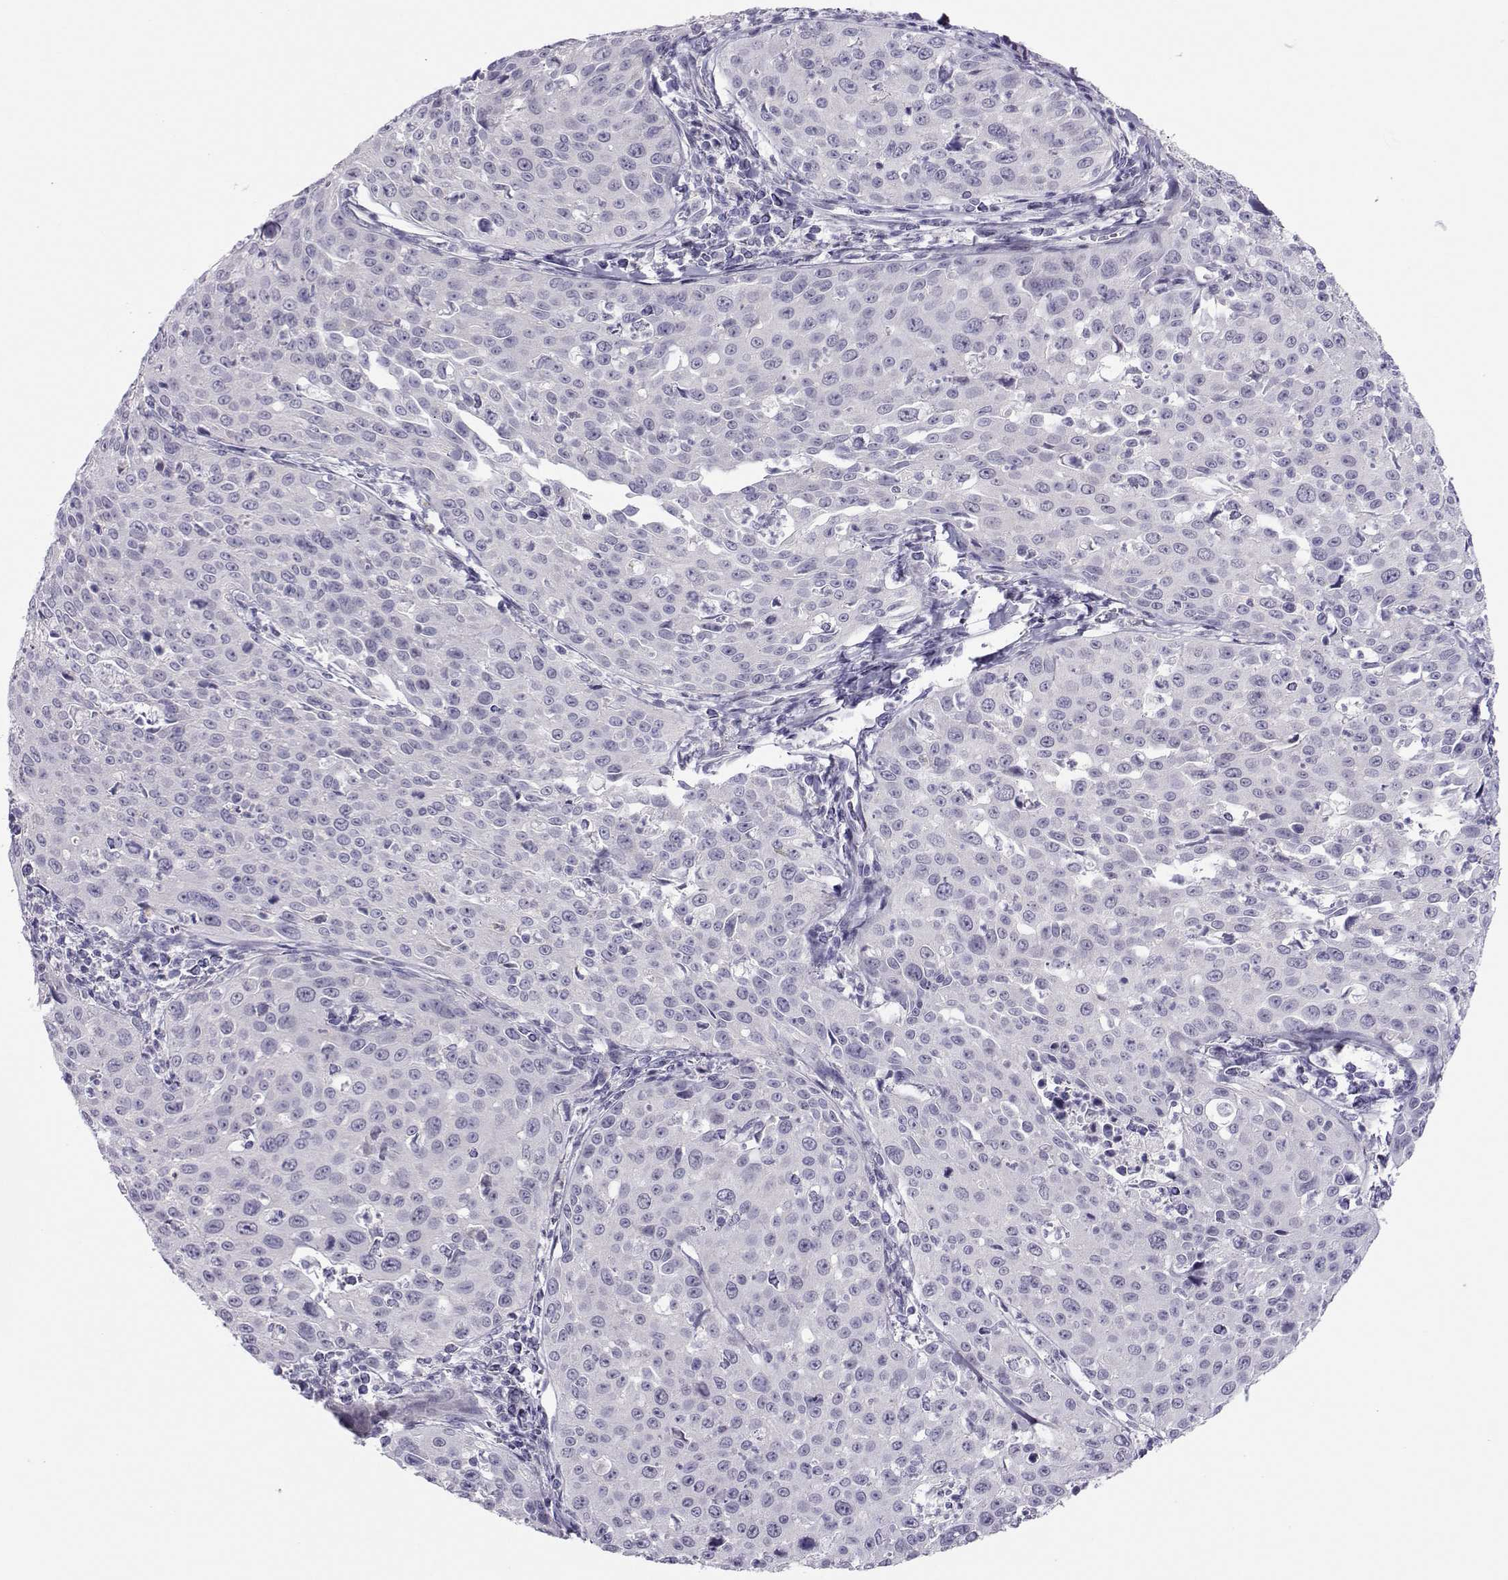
{"staining": {"intensity": "negative", "quantity": "none", "location": "none"}, "tissue": "cervical cancer", "cell_type": "Tumor cells", "image_type": "cancer", "snomed": [{"axis": "morphology", "description": "Squamous cell carcinoma, NOS"}, {"axis": "topography", "description": "Cervix"}], "caption": "This is a image of immunohistochemistry (IHC) staining of cervical cancer (squamous cell carcinoma), which shows no positivity in tumor cells. Brightfield microscopy of immunohistochemistry (IHC) stained with DAB (3,3'-diaminobenzidine) (brown) and hematoxylin (blue), captured at high magnification.", "gene": "TRPM7", "patient": {"sex": "female", "age": 26}}